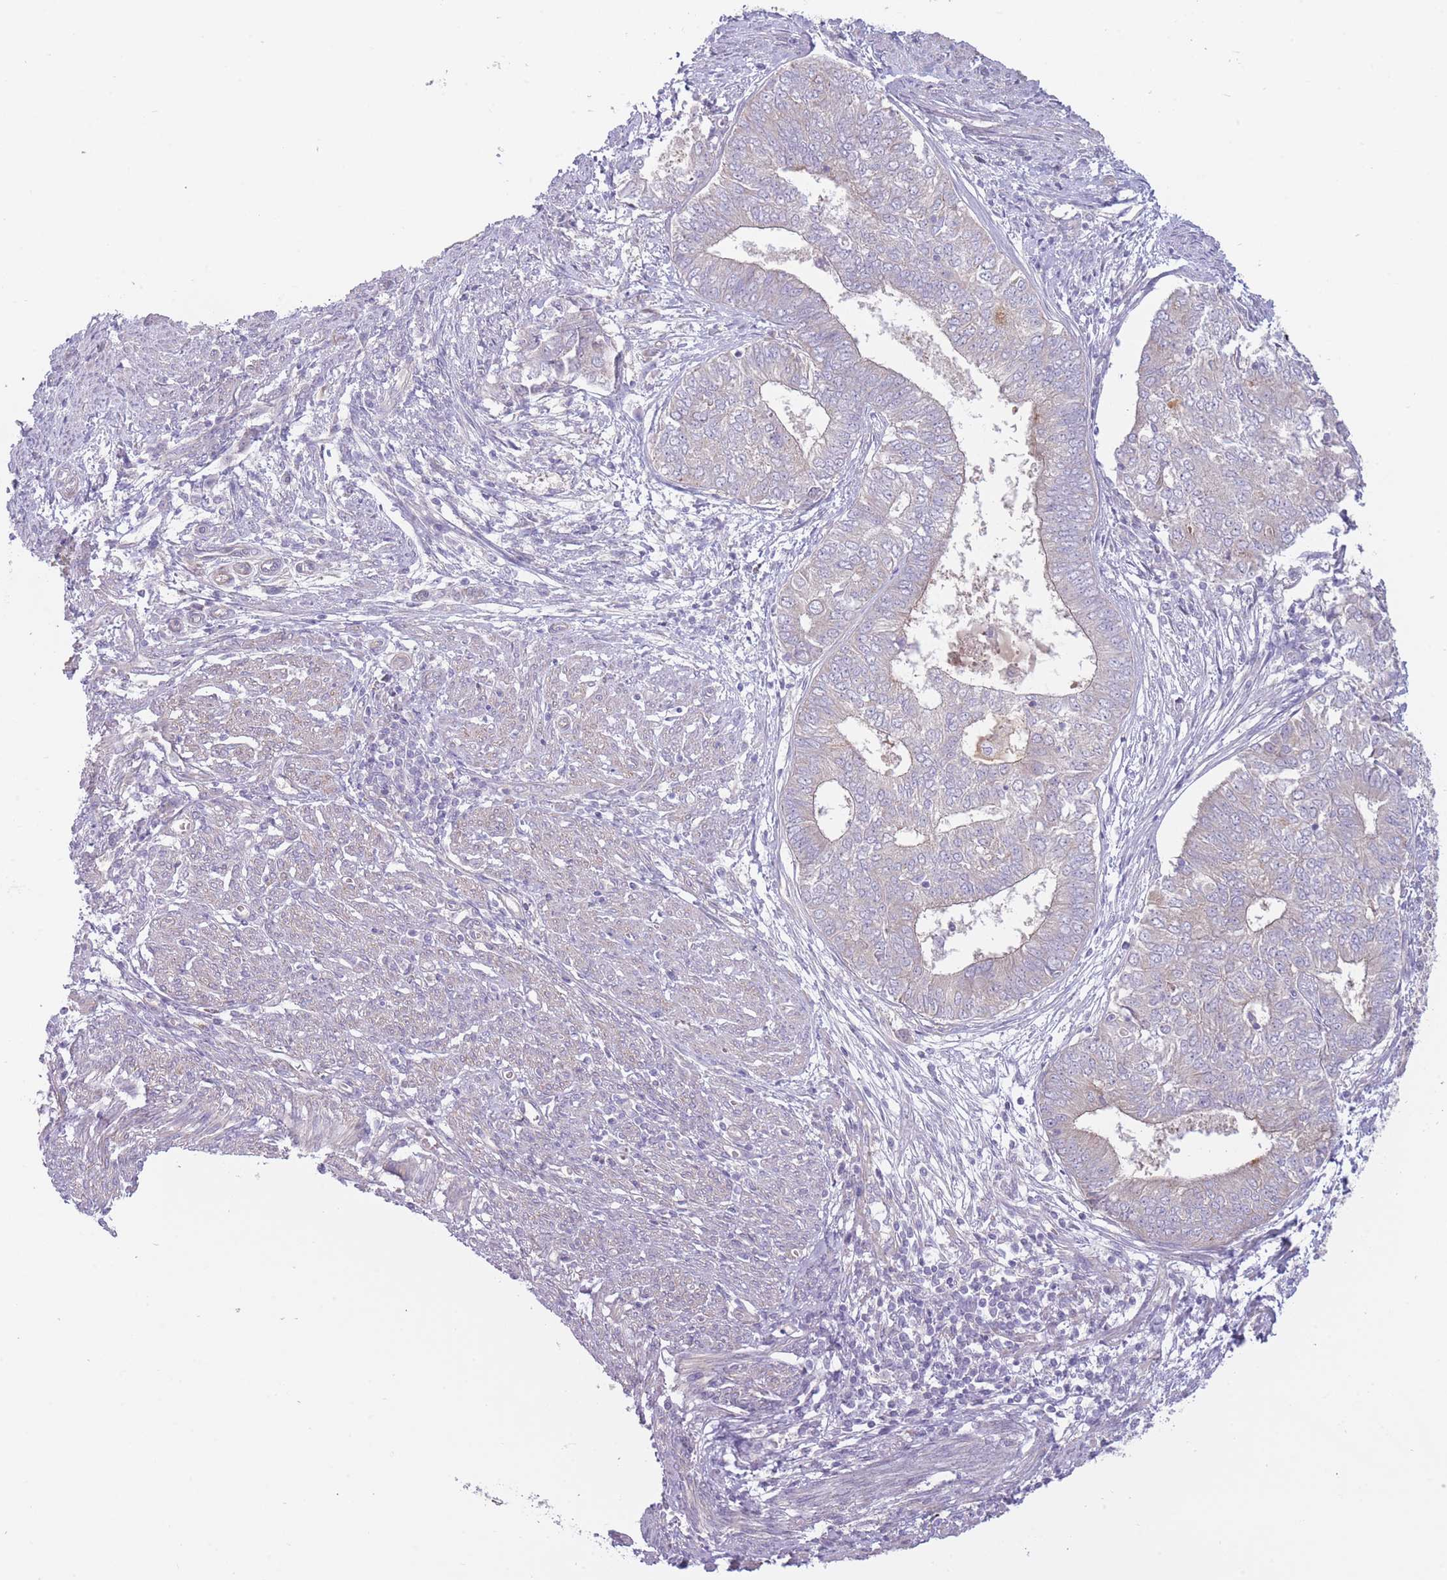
{"staining": {"intensity": "negative", "quantity": "none", "location": "none"}, "tissue": "endometrial cancer", "cell_type": "Tumor cells", "image_type": "cancer", "snomed": [{"axis": "morphology", "description": "Adenocarcinoma, NOS"}, {"axis": "topography", "description": "Endometrium"}], "caption": "Adenocarcinoma (endometrial) stained for a protein using immunohistochemistry (IHC) displays no staining tumor cells.", "gene": "PNPLA5", "patient": {"sex": "female", "age": 62}}